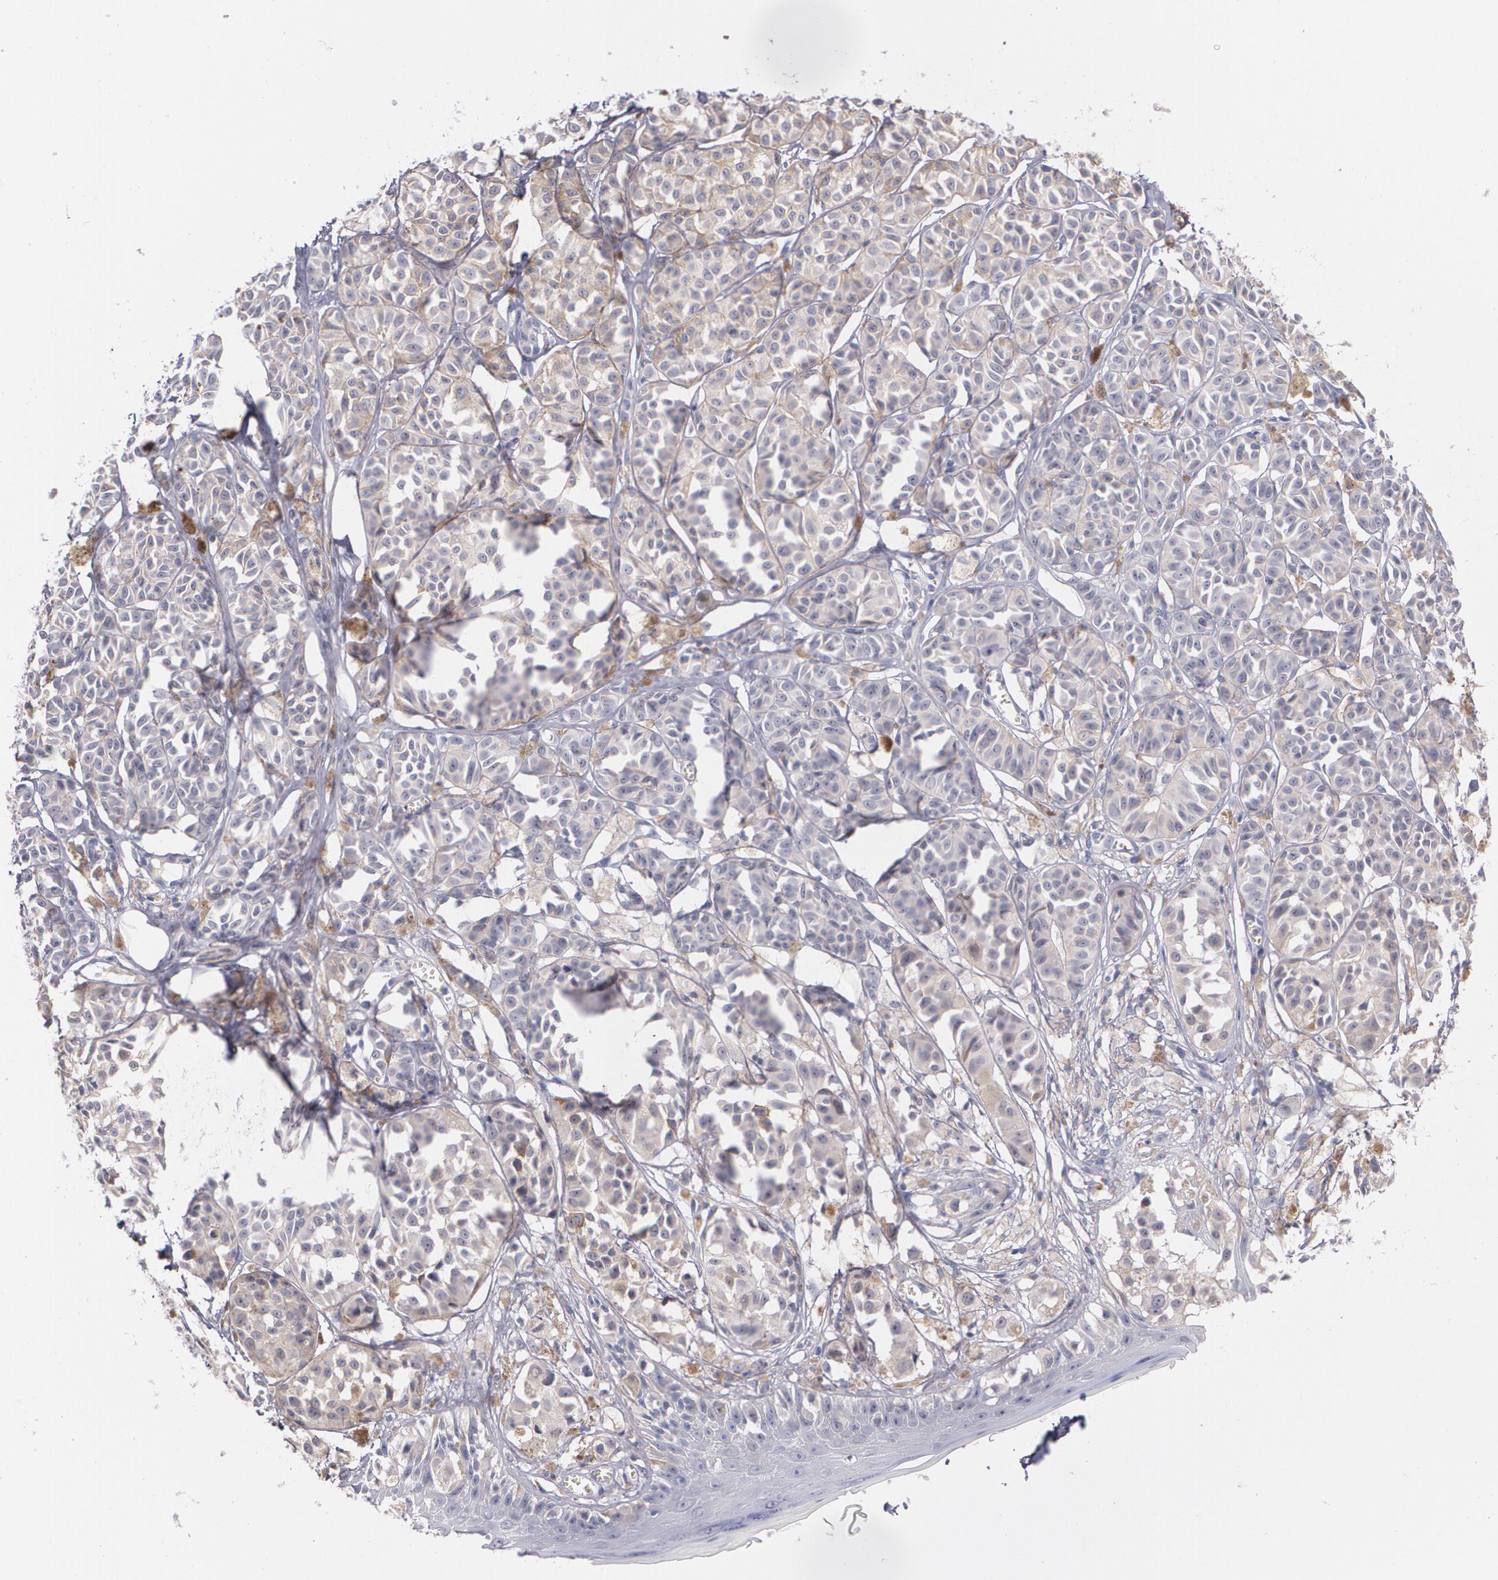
{"staining": {"intensity": "moderate", "quantity": "25%-75%", "location": "cytoplasmic/membranous"}, "tissue": "melanoma", "cell_type": "Tumor cells", "image_type": "cancer", "snomed": [{"axis": "morphology", "description": "Malignant melanoma, NOS"}, {"axis": "topography", "description": "Skin"}], "caption": "Immunohistochemical staining of human melanoma reveals medium levels of moderate cytoplasmic/membranous positivity in about 25%-75% of tumor cells. The protein is shown in brown color, while the nuclei are stained blue.", "gene": "HMMR", "patient": {"sex": "male", "age": 76}}